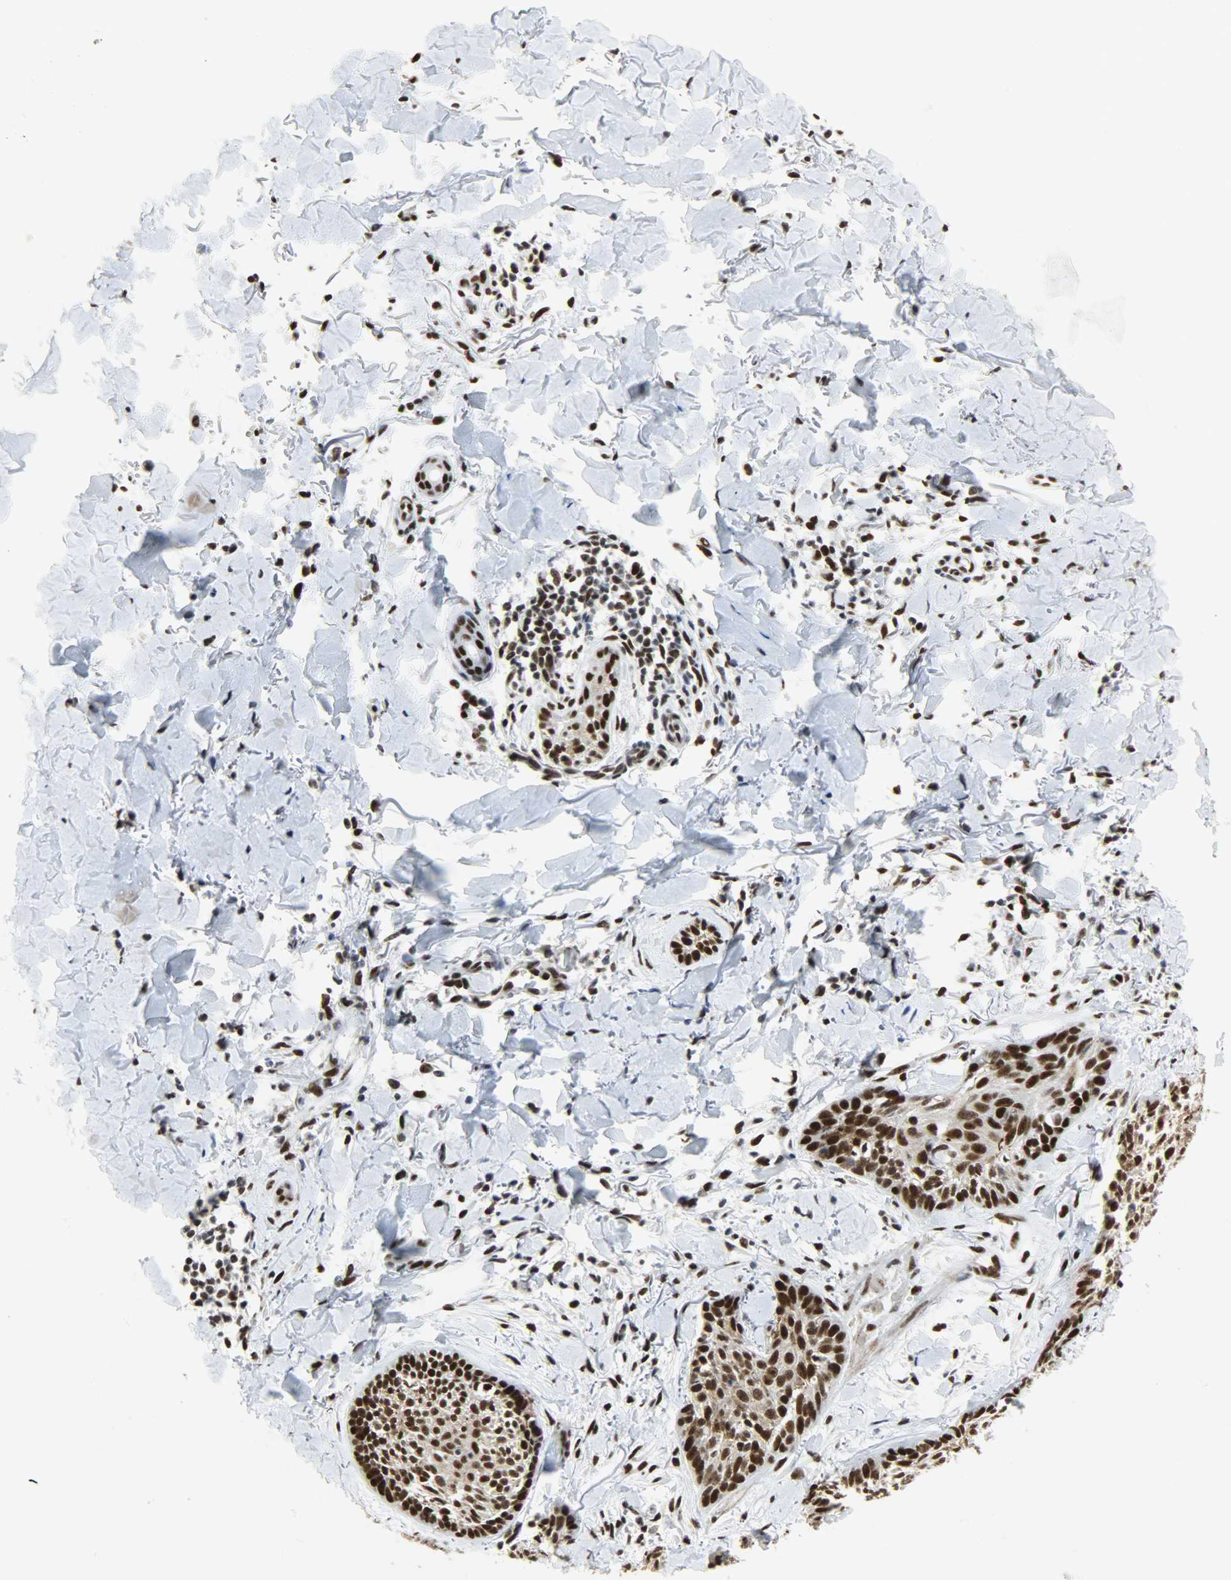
{"staining": {"intensity": "strong", "quantity": ">75%", "location": "nuclear"}, "tissue": "skin cancer", "cell_type": "Tumor cells", "image_type": "cancer", "snomed": [{"axis": "morphology", "description": "Normal tissue, NOS"}, {"axis": "morphology", "description": "Basal cell carcinoma"}, {"axis": "topography", "description": "Skin"}], "caption": "Skin cancer stained for a protein reveals strong nuclear positivity in tumor cells. (DAB (3,3'-diaminobenzidine) = brown stain, brightfield microscopy at high magnification).", "gene": "SSB", "patient": {"sex": "male", "age": 71}}